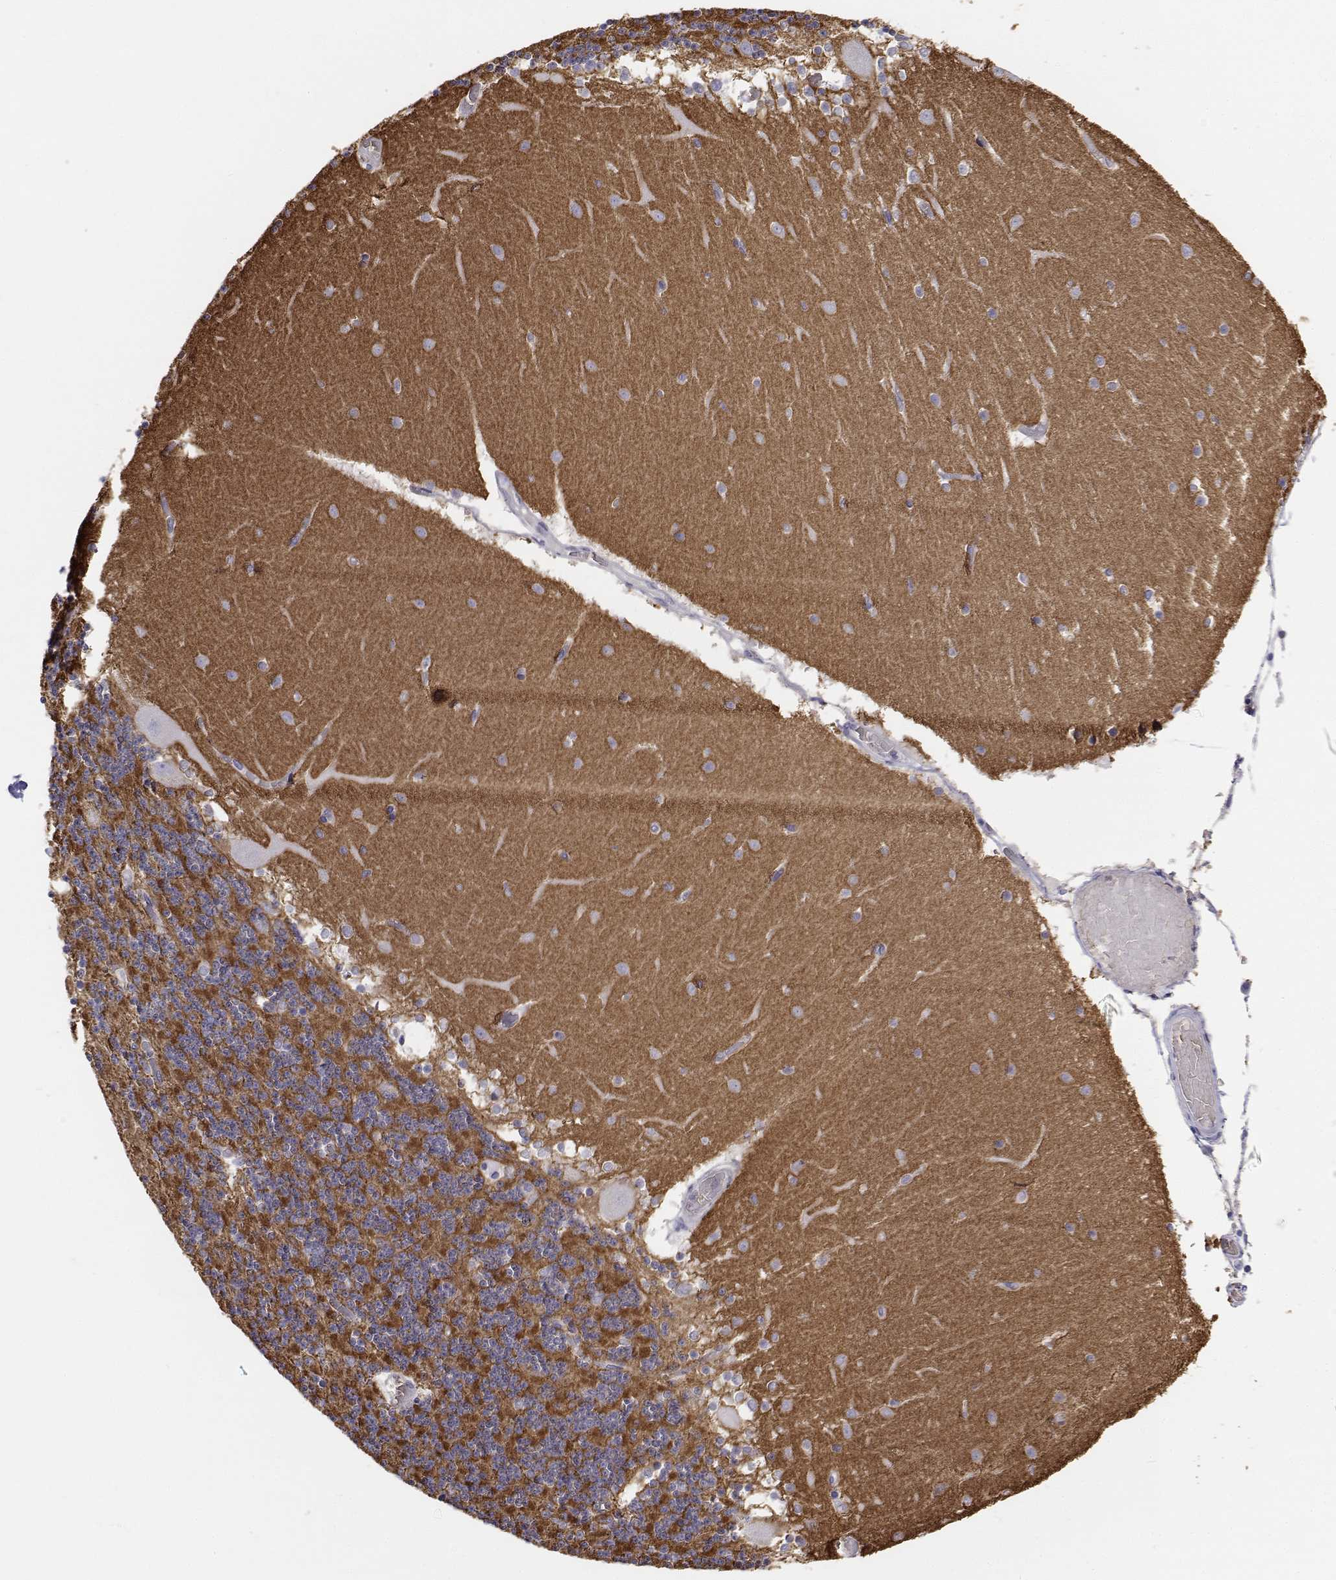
{"staining": {"intensity": "negative", "quantity": "none", "location": "none"}, "tissue": "cerebellum", "cell_type": "Cells in granular layer", "image_type": "normal", "snomed": [{"axis": "morphology", "description": "Normal tissue, NOS"}, {"axis": "topography", "description": "Cerebellum"}], "caption": "Immunohistochemistry of normal cerebellum reveals no expression in cells in granular layer. (Immunohistochemistry, brightfield microscopy, high magnification).", "gene": "CADM1", "patient": {"sex": "female", "age": 28}}